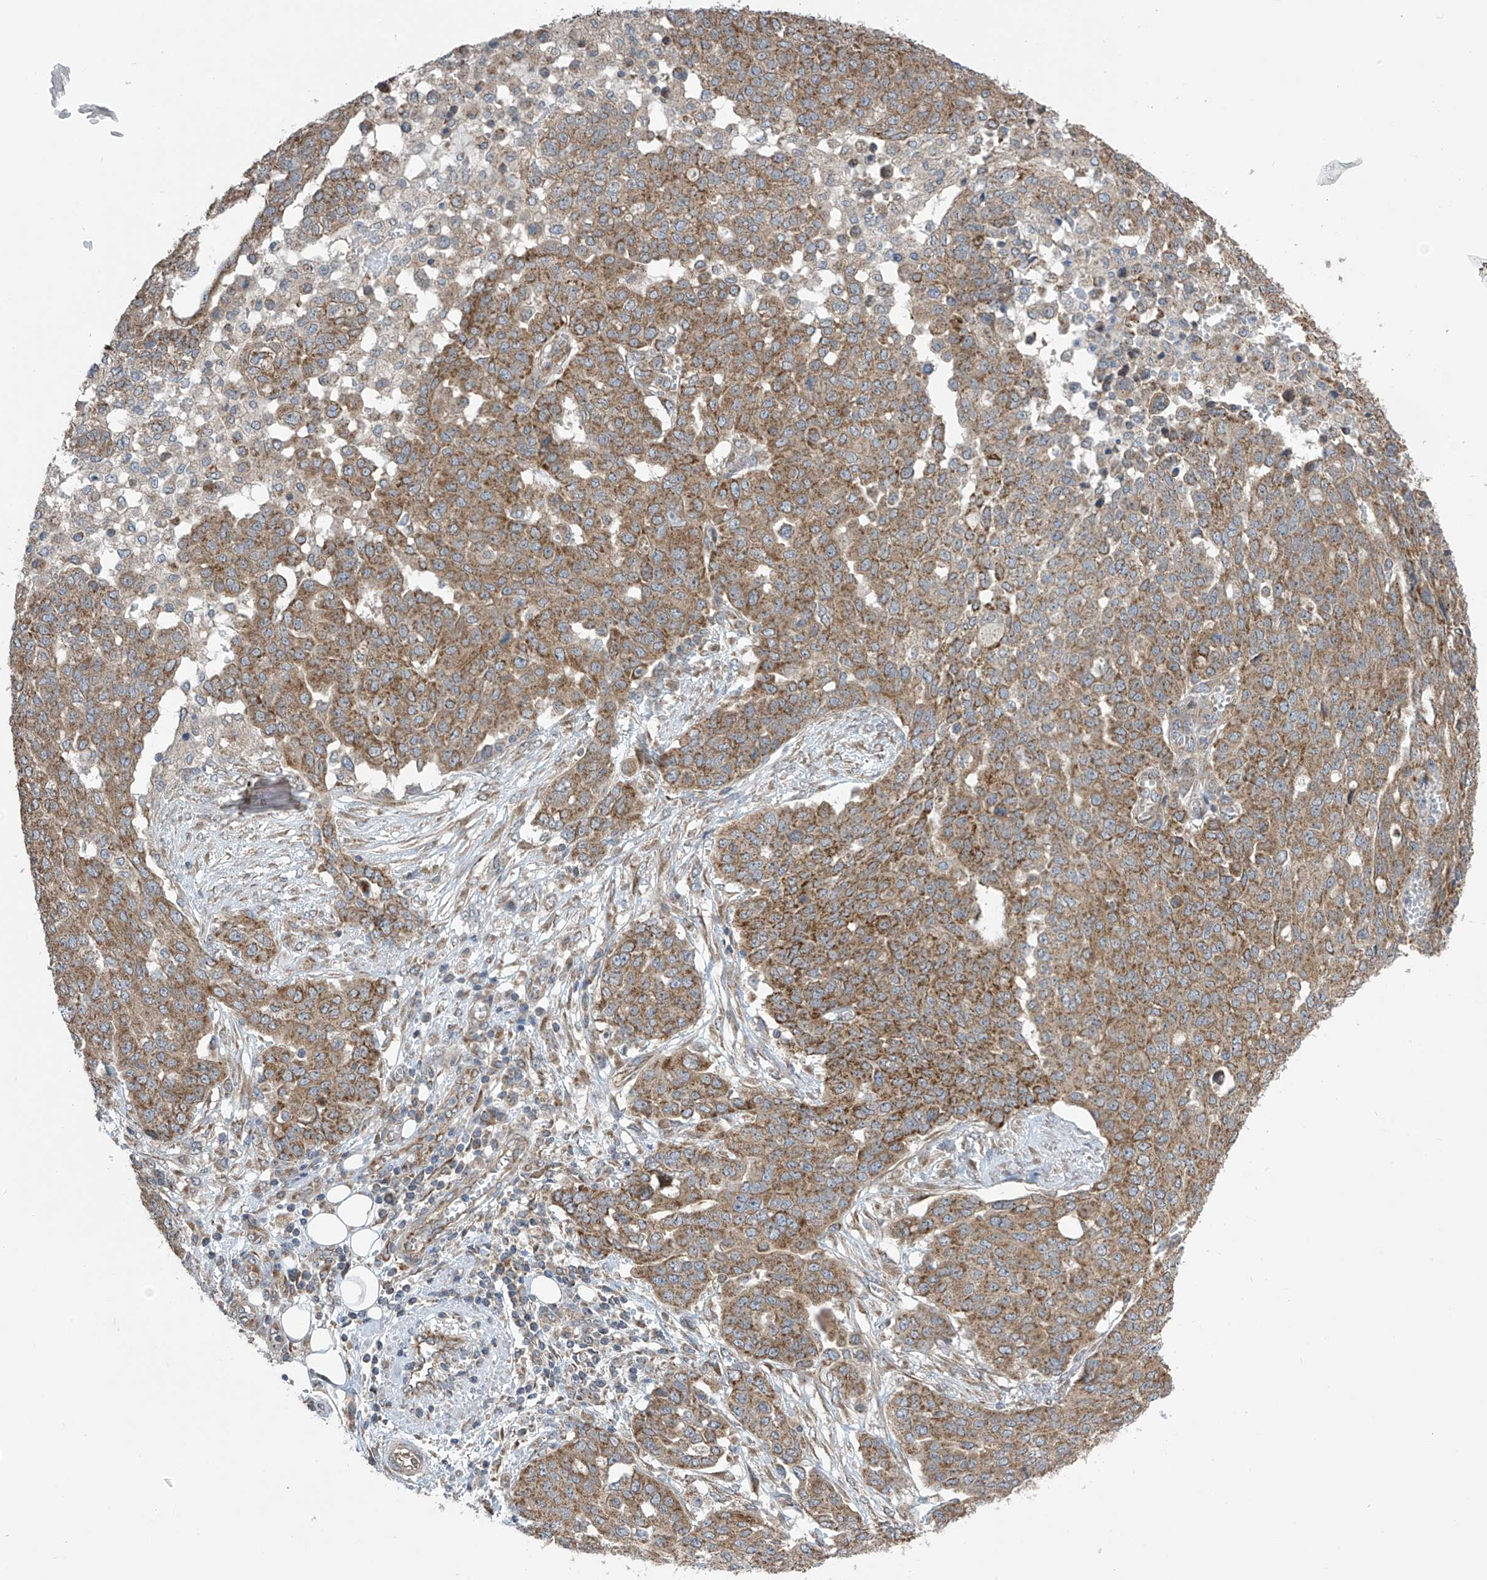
{"staining": {"intensity": "moderate", "quantity": ">75%", "location": "cytoplasmic/membranous"}, "tissue": "ovarian cancer", "cell_type": "Tumor cells", "image_type": "cancer", "snomed": [{"axis": "morphology", "description": "Cystadenocarcinoma, serous, NOS"}, {"axis": "topography", "description": "Soft tissue"}, {"axis": "topography", "description": "Ovary"}], "caption": "Brown immunohistochemical staining in ovarian cancer (serous cystadenocarcinoma) reveals moderate cytoplasmic/membranous positivity in about >75% of tumor cells.", "gene": "PNPT1", "patient": {"sex": "female", "age": 57}}